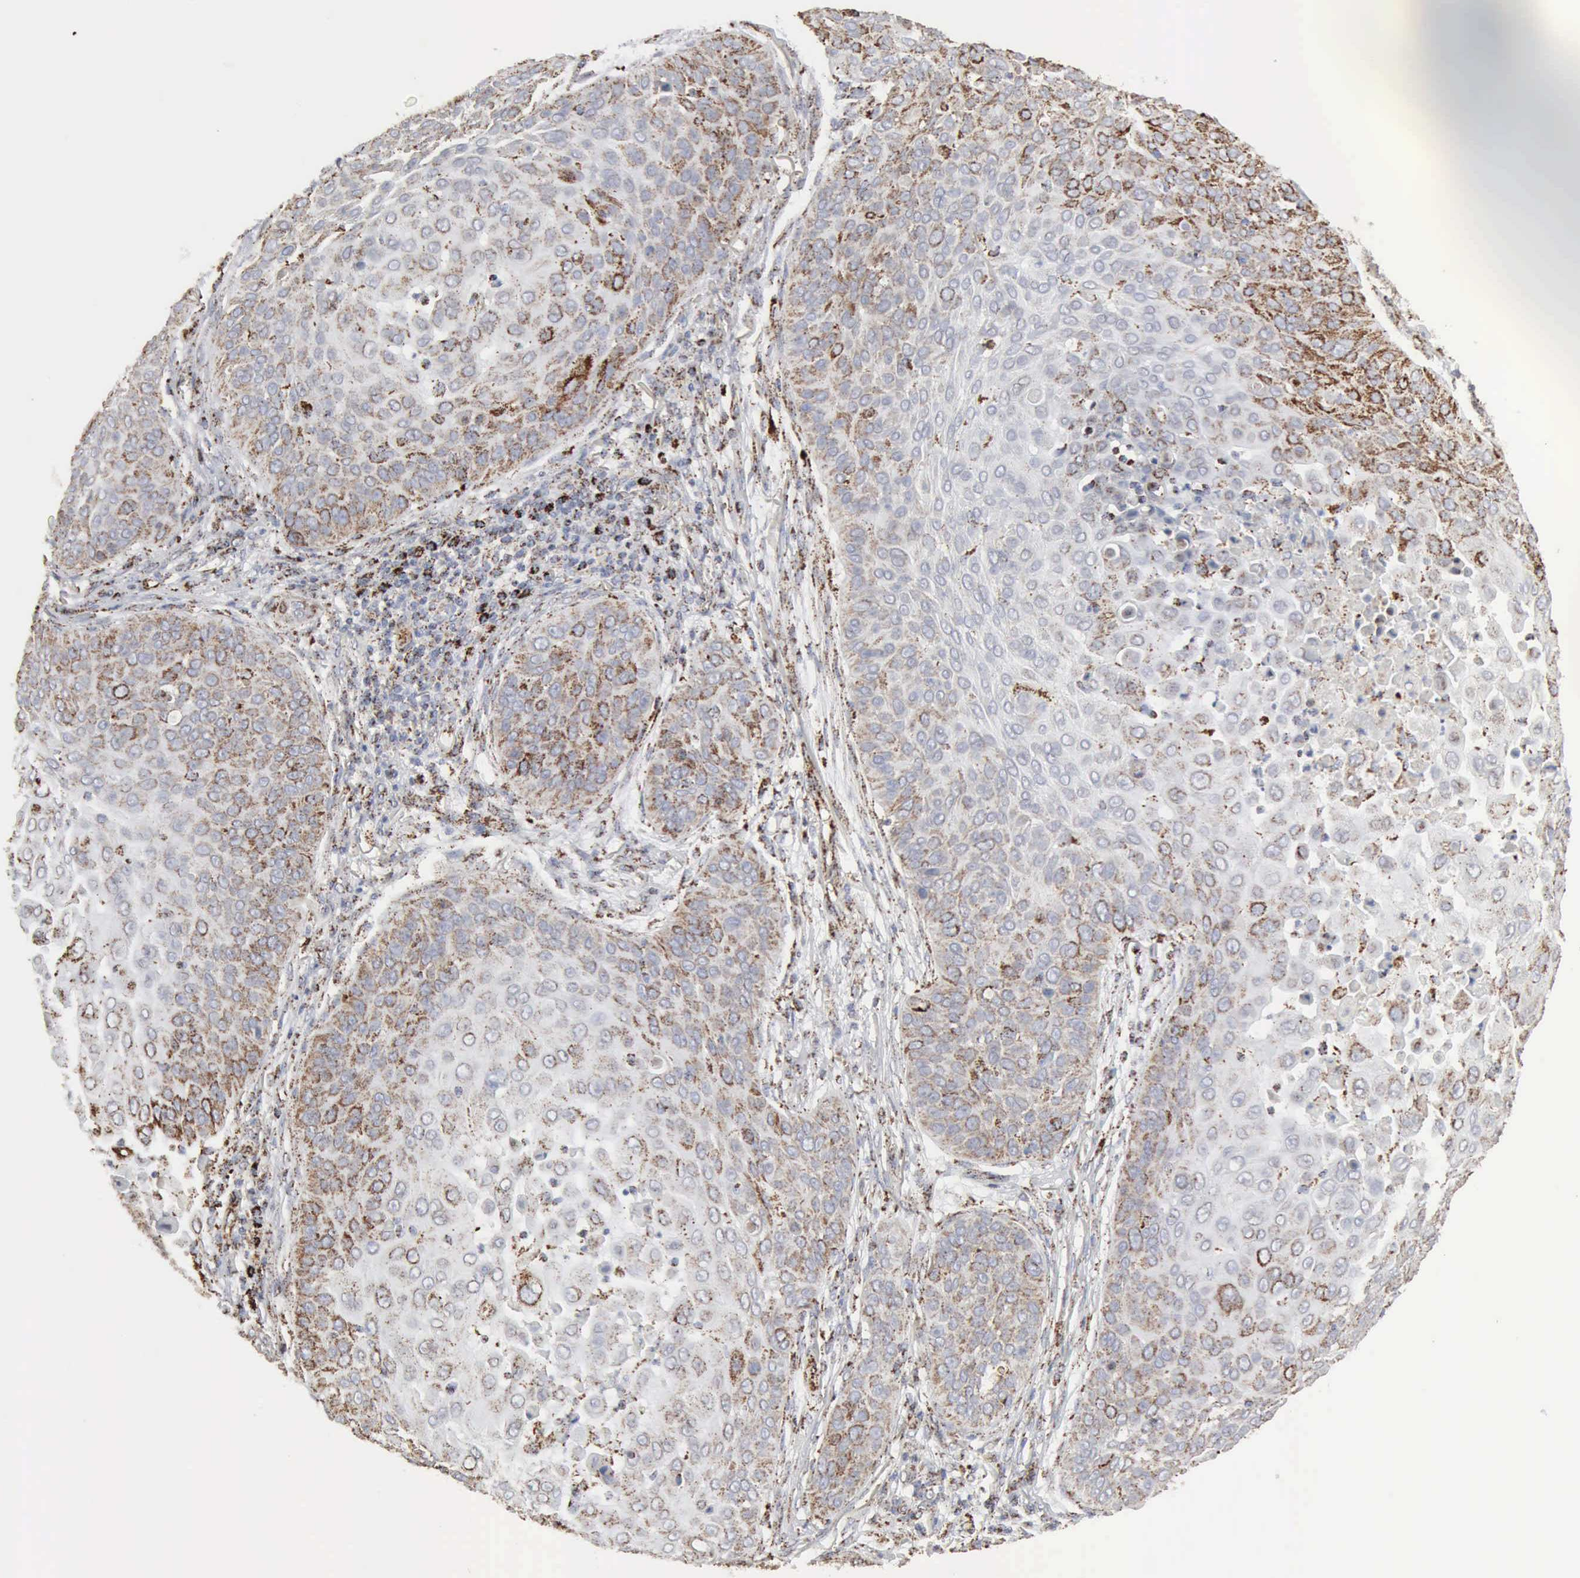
{"staining": {"intensity": "moderate", "quantity": "25%-75%", "location": "cytoplasmic/membranous"}, "tissue": "skin cancer", "cell_type": "Tumor cells", "image_type": "cancer", "snomed": [{"axis": "morphology", "description": "Squamous cell carcinoma, NOS"}, {"axis": "topography", "description": "Skin"}], "caption": "Immunohistochemical staining of squamous cell carcinoma (skin) demonstrates moderate cytoplasmic/membranous protein staining in approximately 25%-75% of tumor cells. Immunohistochemistry stains the protein of interest in brown and the nuclei are stained blue.", "gene": "ACO2", "patient": {"sex": "male", "age": 82}}